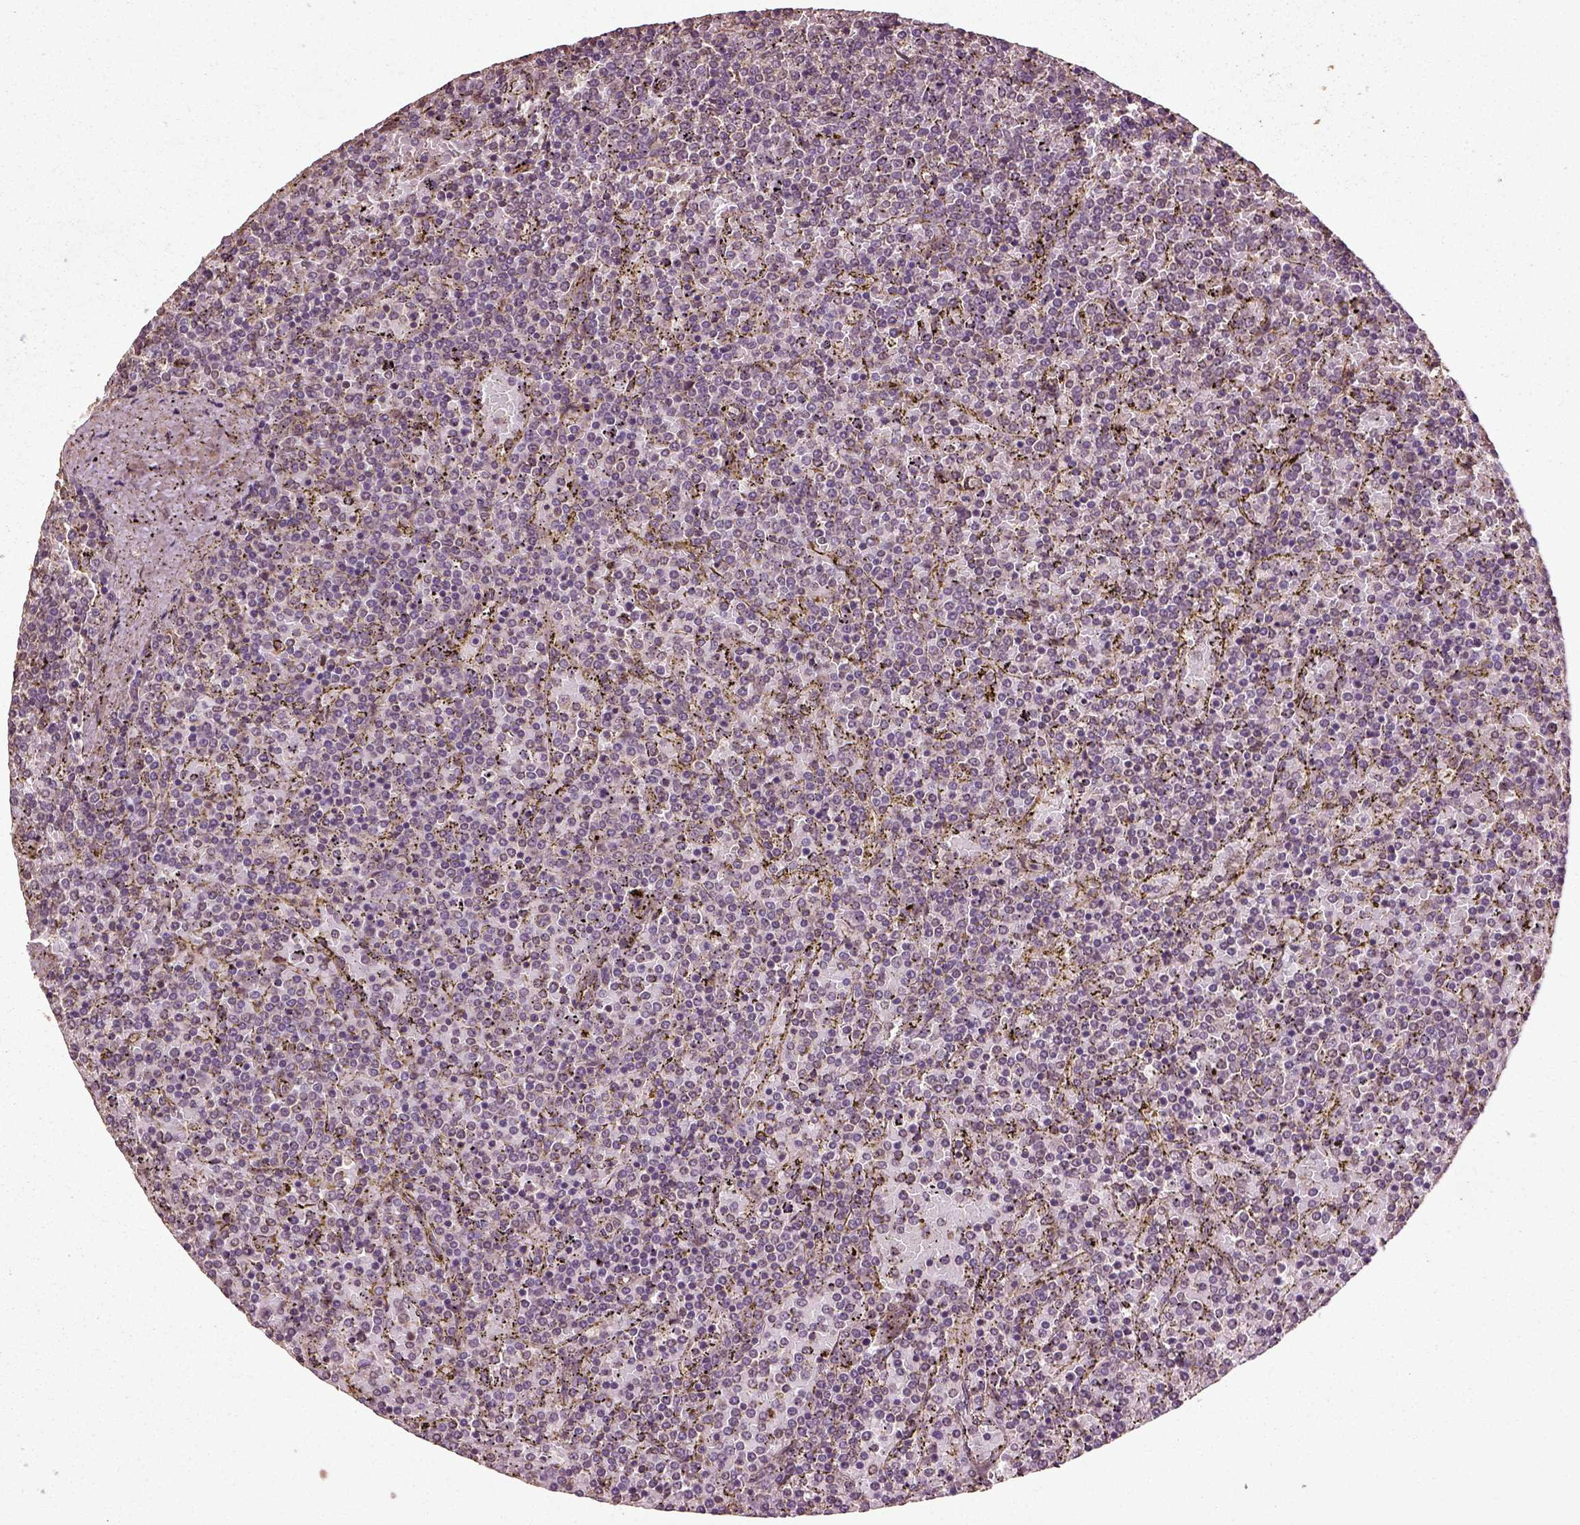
{"staining": {"intensity": "negative", "quantity": "none", "location": "none"}, "tissue": "lymphoma", "cell_type": "Tumor cells", "image_type": "cancer", "snomed": [{"axis": "morphology", "description": "Malignant lymphoma, non-Hodgkin's type, Low grade"}, {"axis": "topography", "description": "Spleen"}], "caption": "Immunohistochemistry histopathology image of neoplastic tissue: lymphoma stained with DAB reveals no significant protein positivity in tumor cells.", "gene": "ERV3-1", "patient": {"sex": "female", "age": 77}}